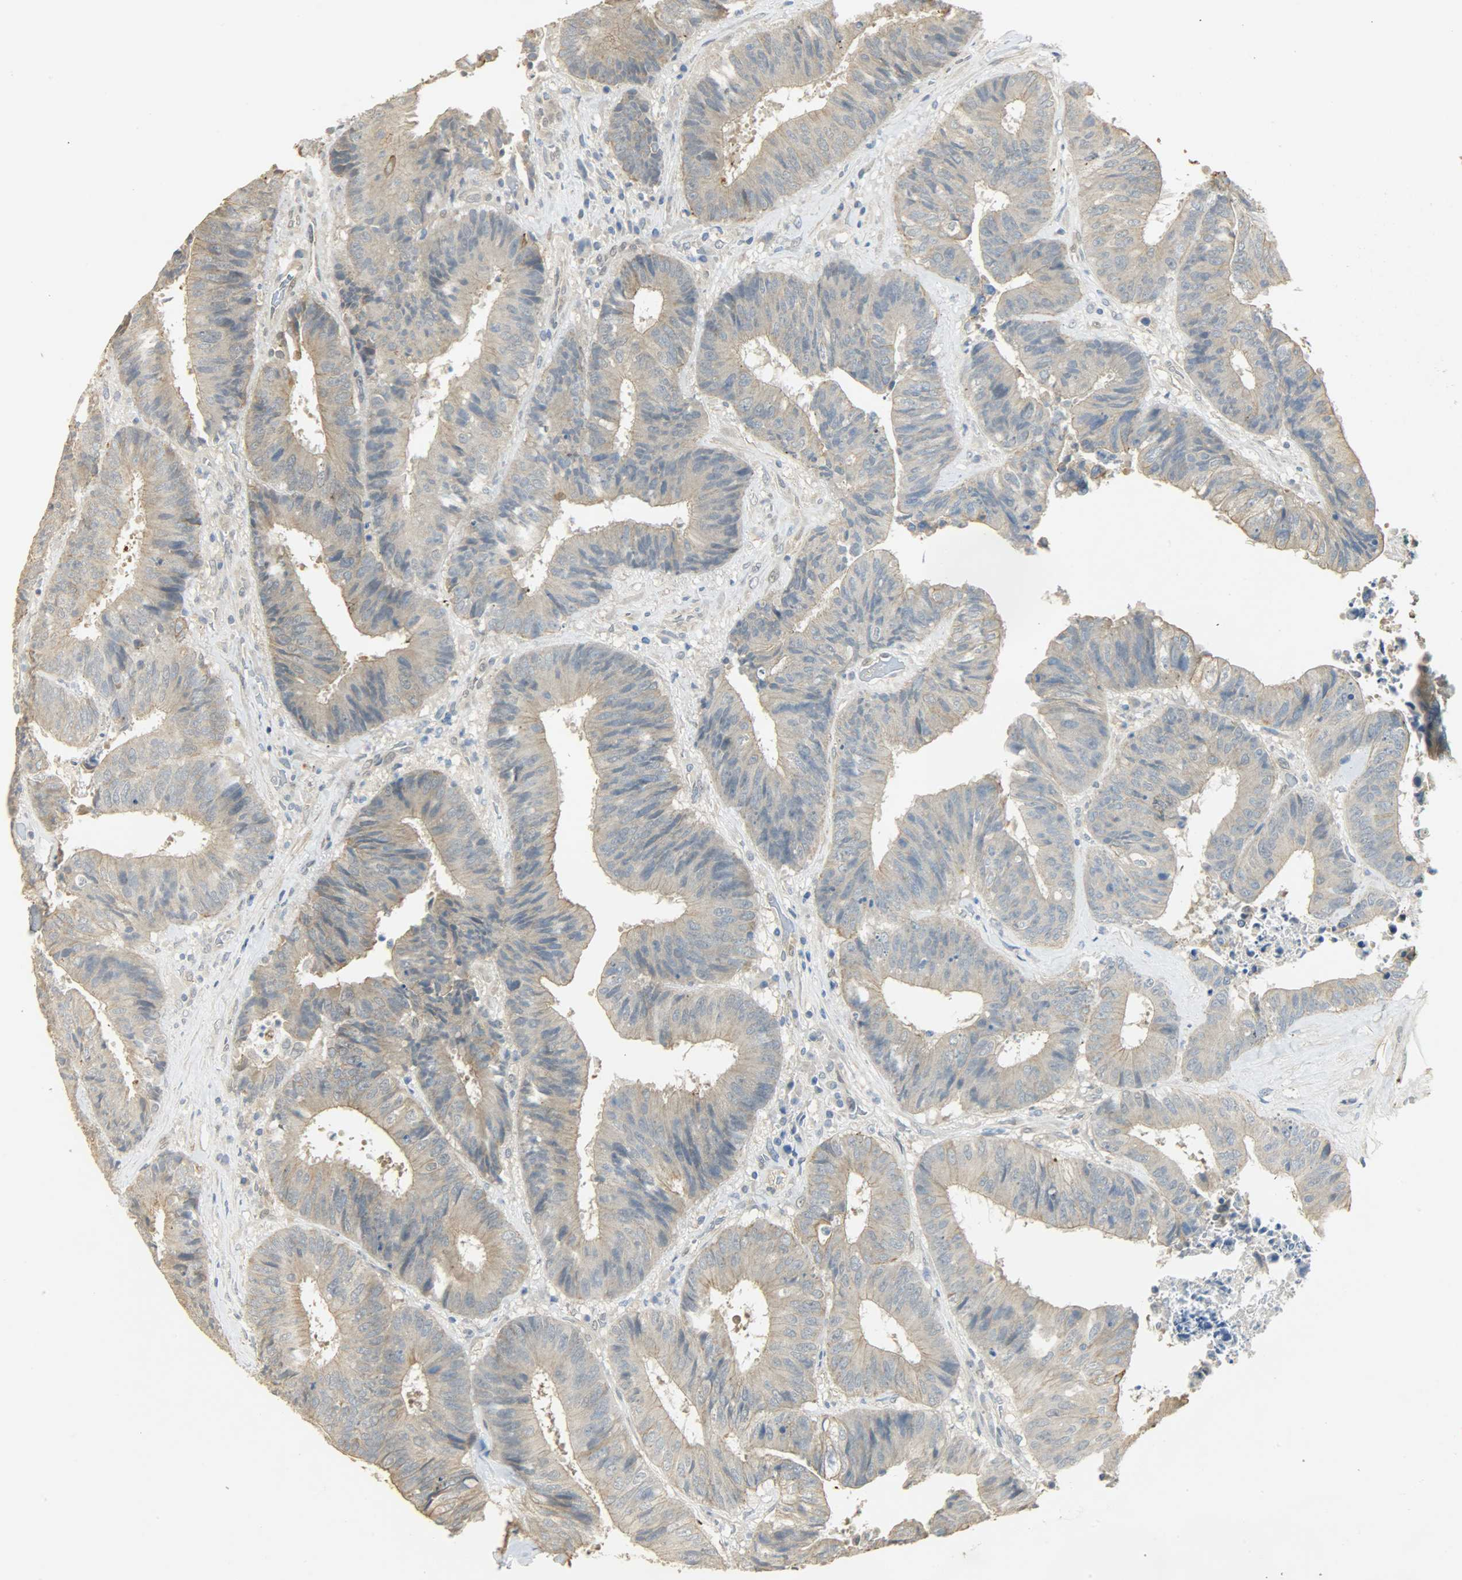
{"staining": {"intensity": "moderate", "quantity": "25%-75%", "location": "cytoplasmic/membranous"}, "tissue": "colorectal cancer", "cell_type": "Tumor cells", "image_type": "cancer", "snomed": [{"axis": "morphology", "description": "Adenocarcinoma, NOS"}, {"axis": "topography", "description": "Rectum"}], "caption": "Immunohistochemistry (IHC) photomicrograph of neoplastic tissue: colorectal cancer stained using immunohistochemistry exhibits medium levels of moderate protein expression localized specifically in the cytoplasmic/membranous of tumor cells, appearing as a cytoplasmic/membranous brown color.", "gene": "USP13", "patient": {"sex": "male", "age": 72}}